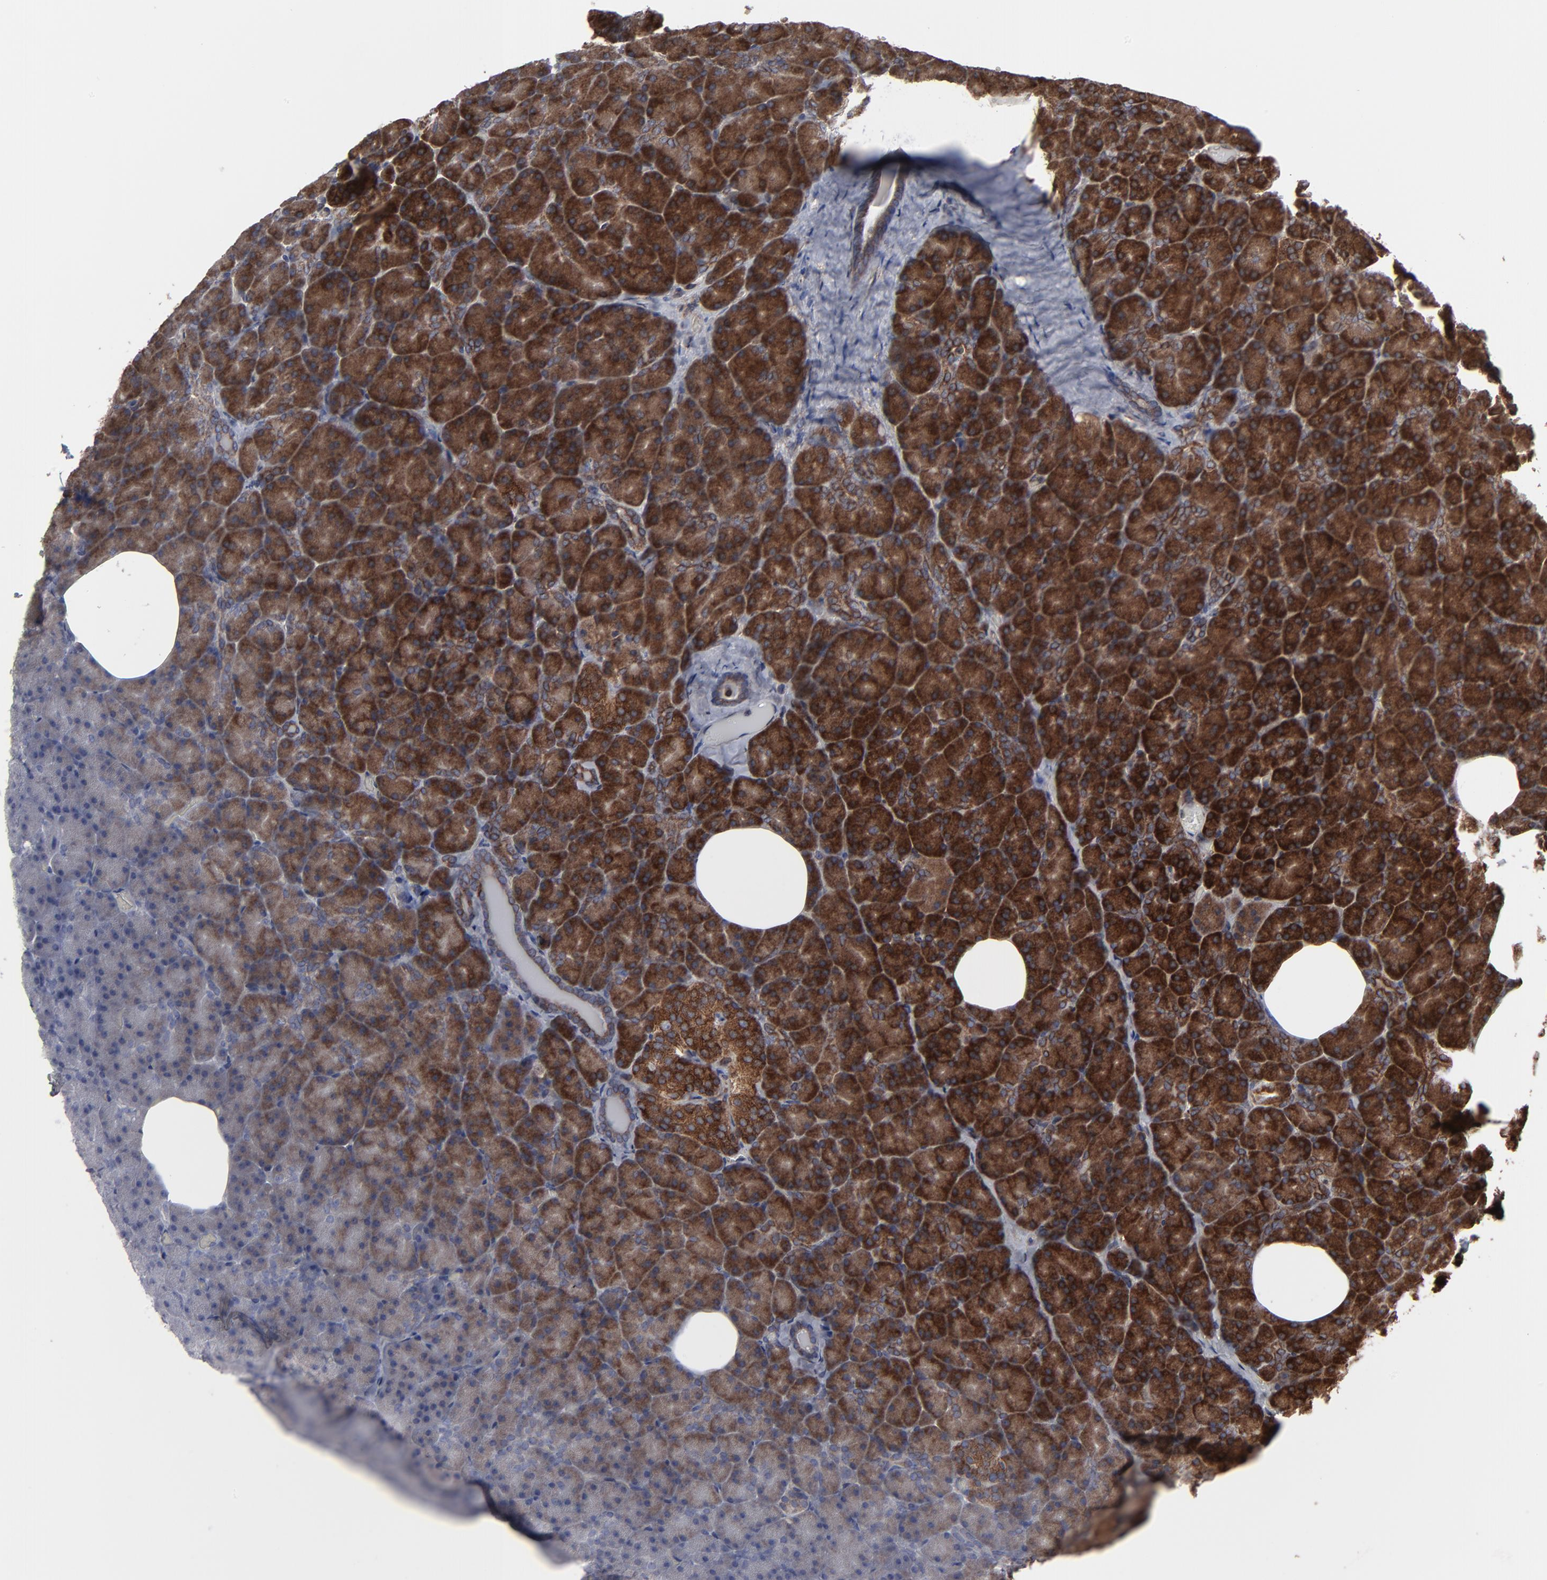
{"staining": {"intensity": "strong", "quantity": ">75%", "location": "cytoplasmic/membranous"}, "tissue": "pancreas", "cell_type": "Exocrine glandular cells", "image_type": "normal", "snomed": [{"axis": "morphology", "description": "Normal tissue, NOS"}, {"axis": "topography", "description": "Pancreas"}], "caption": "Immunohistochemistry of benign human pancreas exhibits high levels of strong cytoplasmic/membranous positivity in approximately >75% of exocrine glandular cells.", "gene": "CNIH1", "patient": {"sex": "female", "age": 35}}